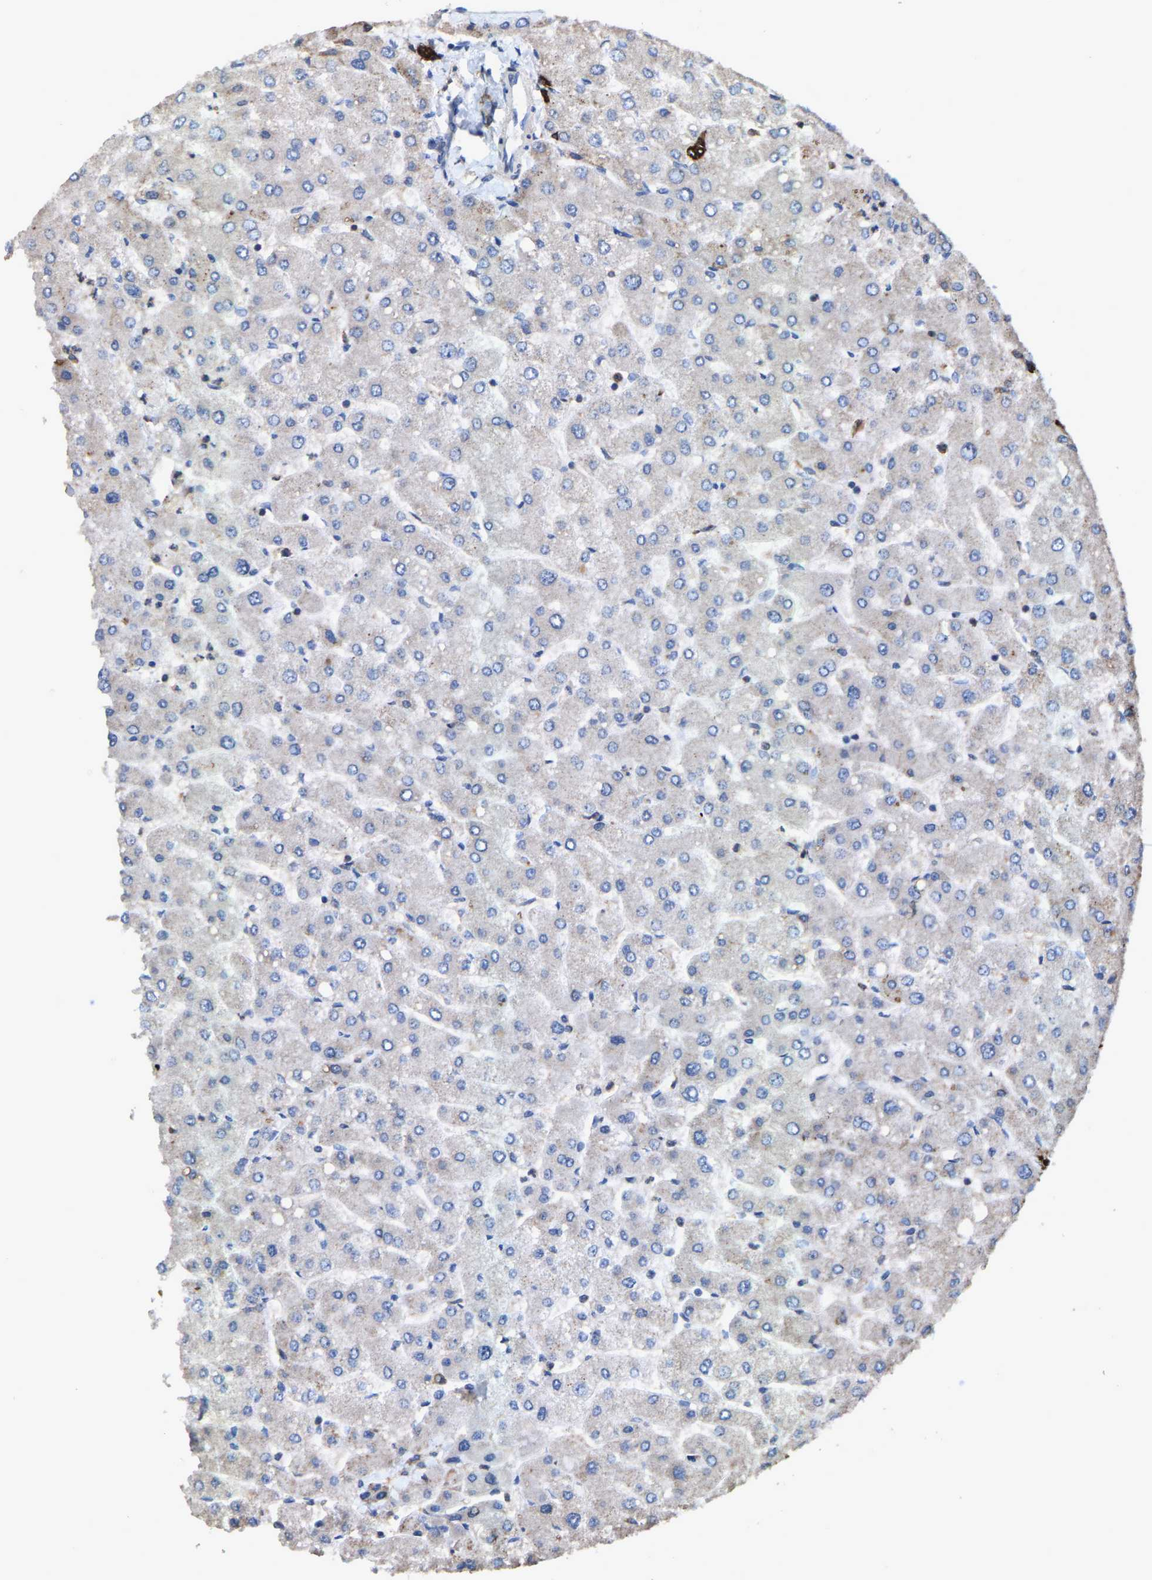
{"staining": {"intensity": "strong", "quantity": ">75%", "location": "cytoplasmic/membranous"}, "tissue": "liver", "cell_type": "Cholangiocytes", "image_type": "normal", "snomed": [{"axis": "morphology", "description": "Normal tissue, NOS"}, {"axis": "topography", "description": "Liver"}], "caption": "This photomicrograph demonstrates immunohistochemistry (IHC) staining of benign human liver, with high strong cytoplasmic/membranous positivity in about >75% of cholangiocytes.", "gene": "TDRKH", "patient": {"sex": "male", "age": 55}}